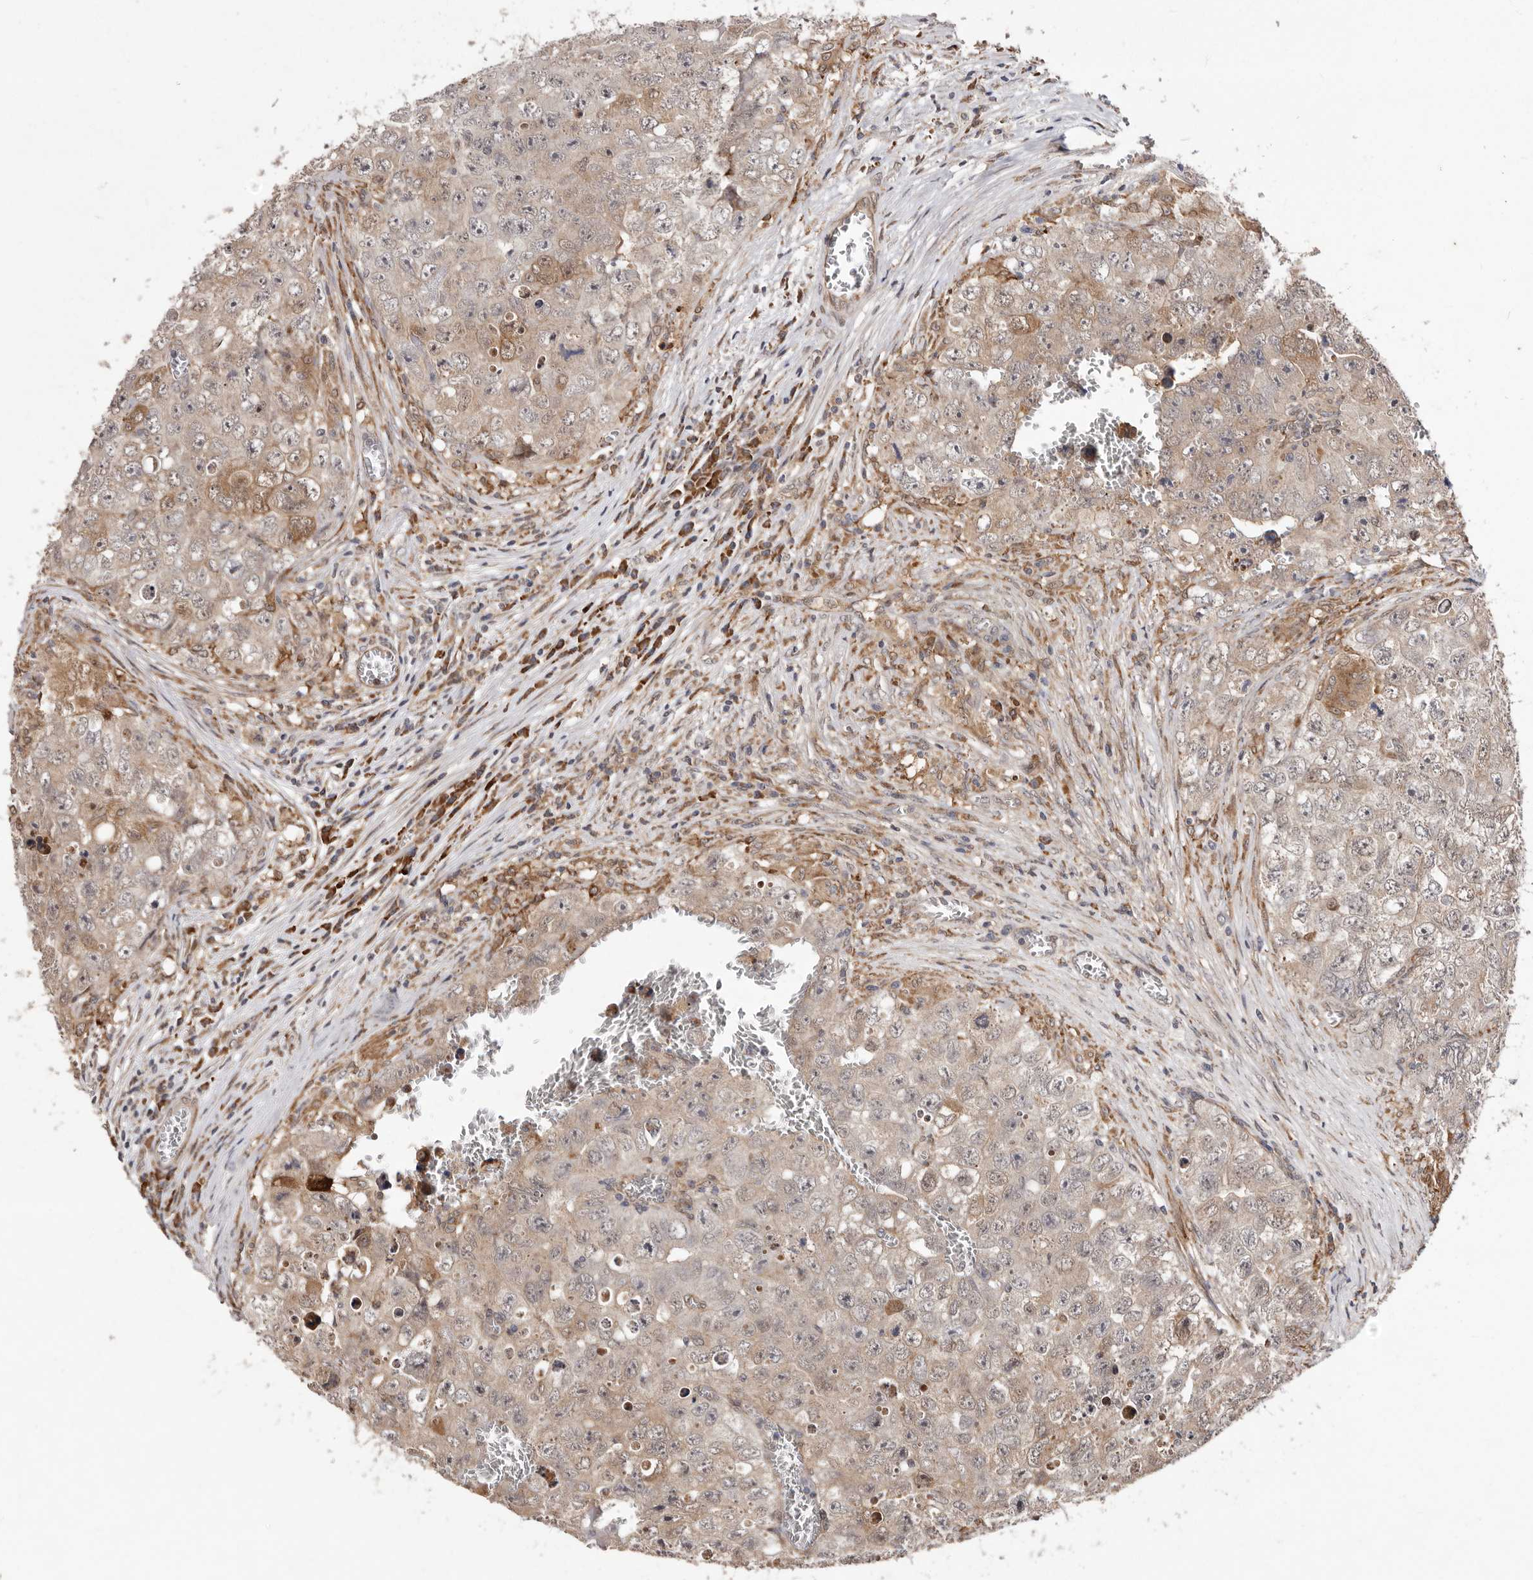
{"staining": {"intensity": "weak", "quantity": ">75%", "location": "cytoplasmic/membranous"}, "tissue": "testis cancer", "cell_type": "Tumor cells", "image_type": "cancer", "snomed": [{"axis": "morphology", "description": "Seminoma, NOS"}, {"axis": "morphology", "description": "Carcinoma, Embryonal, NOS"}, {"axis": "topography", "description": "Testis"}], "caption": "There is low levels of weak cytoplasmic/membranous positivity in tumor cells of testis seminoma, as demonstrated by immunohistochemical staining (brown color).", "gene": "RRM2B", "patient": {"sex": "male", "age": 43}}